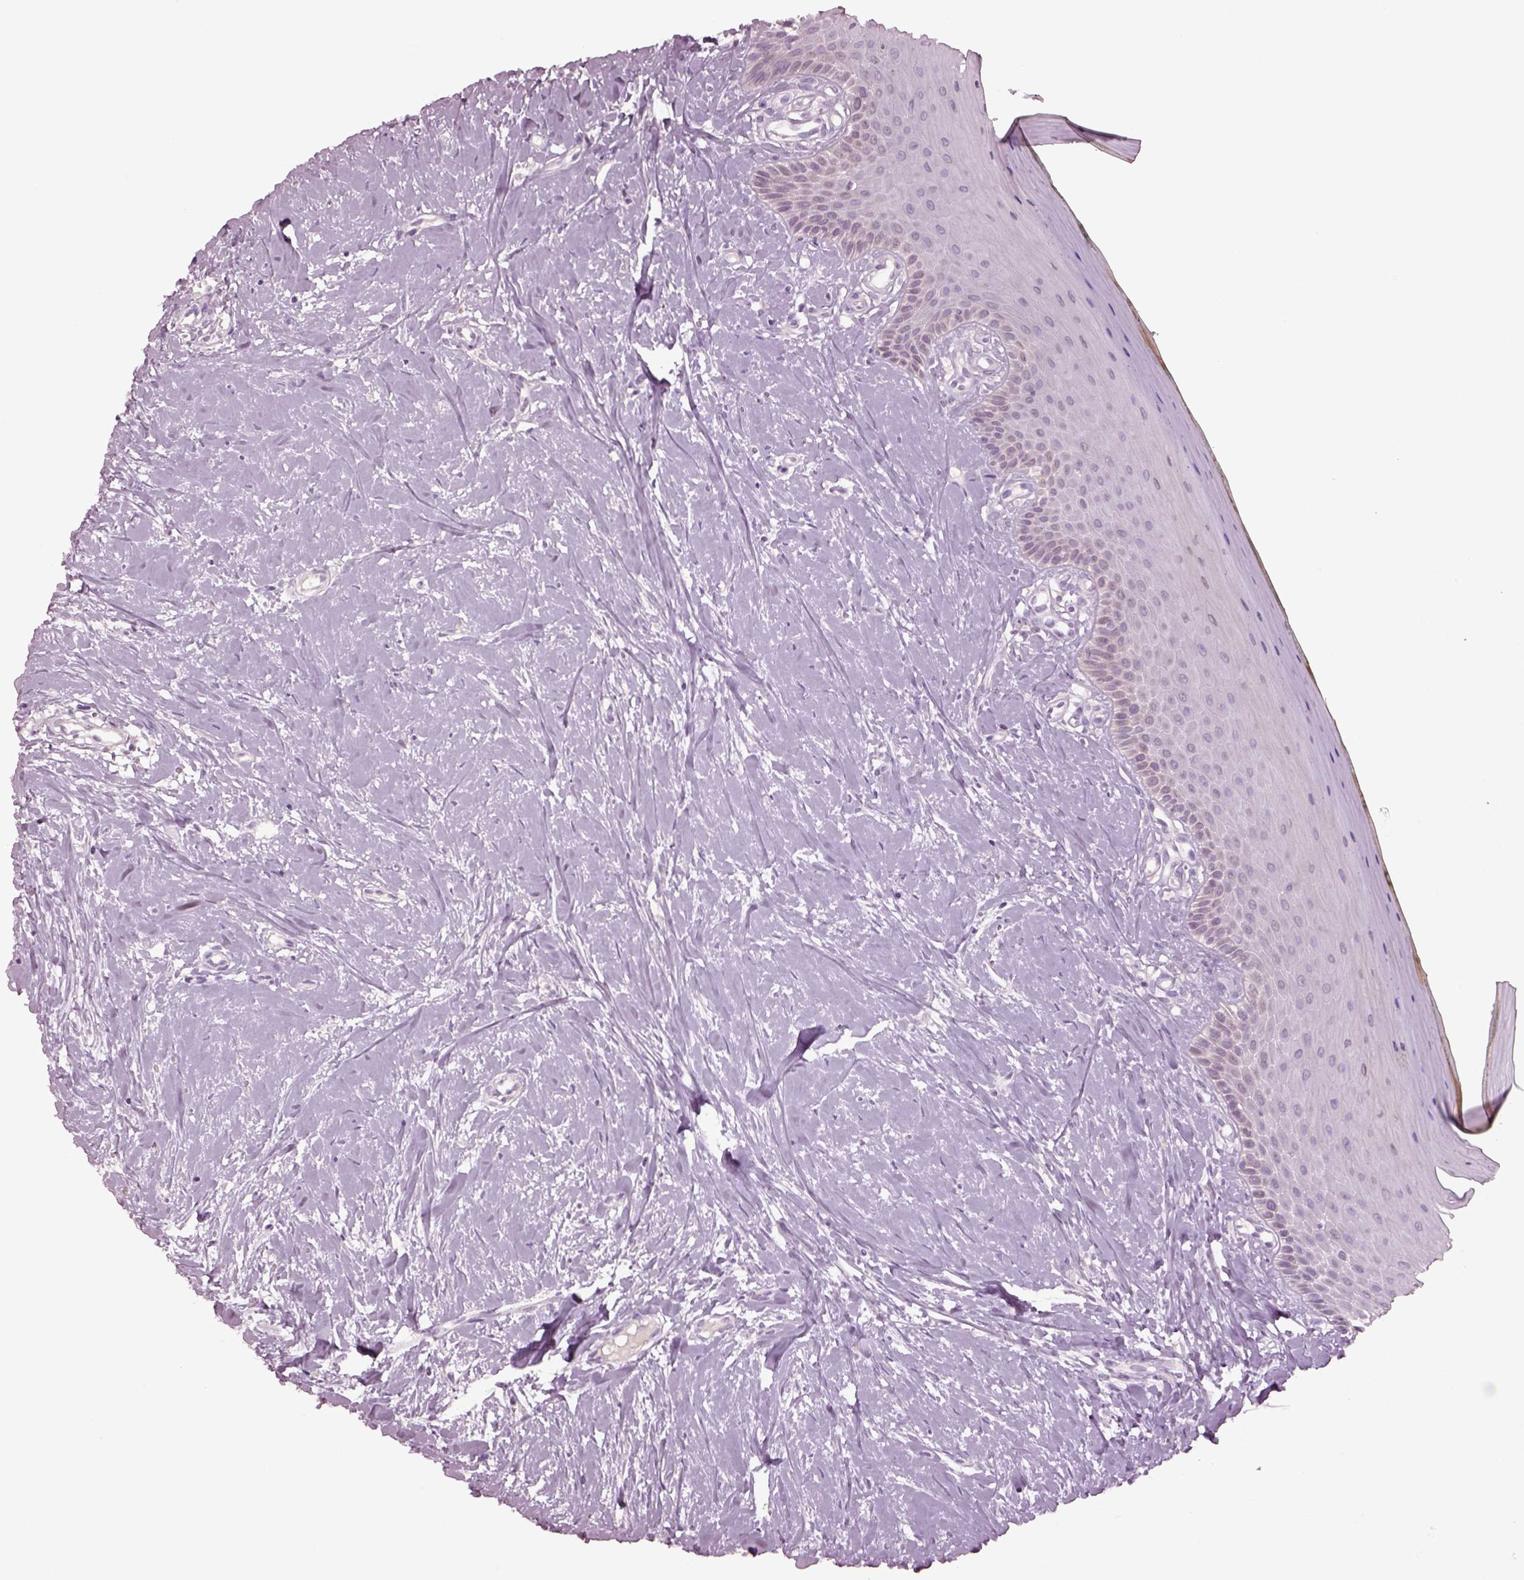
{"staining": {"intensity": "negative", "quantity": "none", "location": "none"}, "tissue": "oral mucosa", "cell_type": "Squamous epithelial cells", "image_type": "normal", "snomed": [{"axis": "morphology", "description": "Normal tissue, NOS"}, {"axis": "topography", "description": "Oral tissue"}], "caption": "High magnification brightfield microscopy of normal oral mucosa stained with DAB (3,3'-diaminobenzidine) (brown) and counterstained with hematoxylin (blue): squamous epithelial cells show no significant positivity. (Immunohistochemistry, brightfield microscopy, high magnification).", "gene": "CLPSL1", "patient": {"sex": "female", "age": 43}}